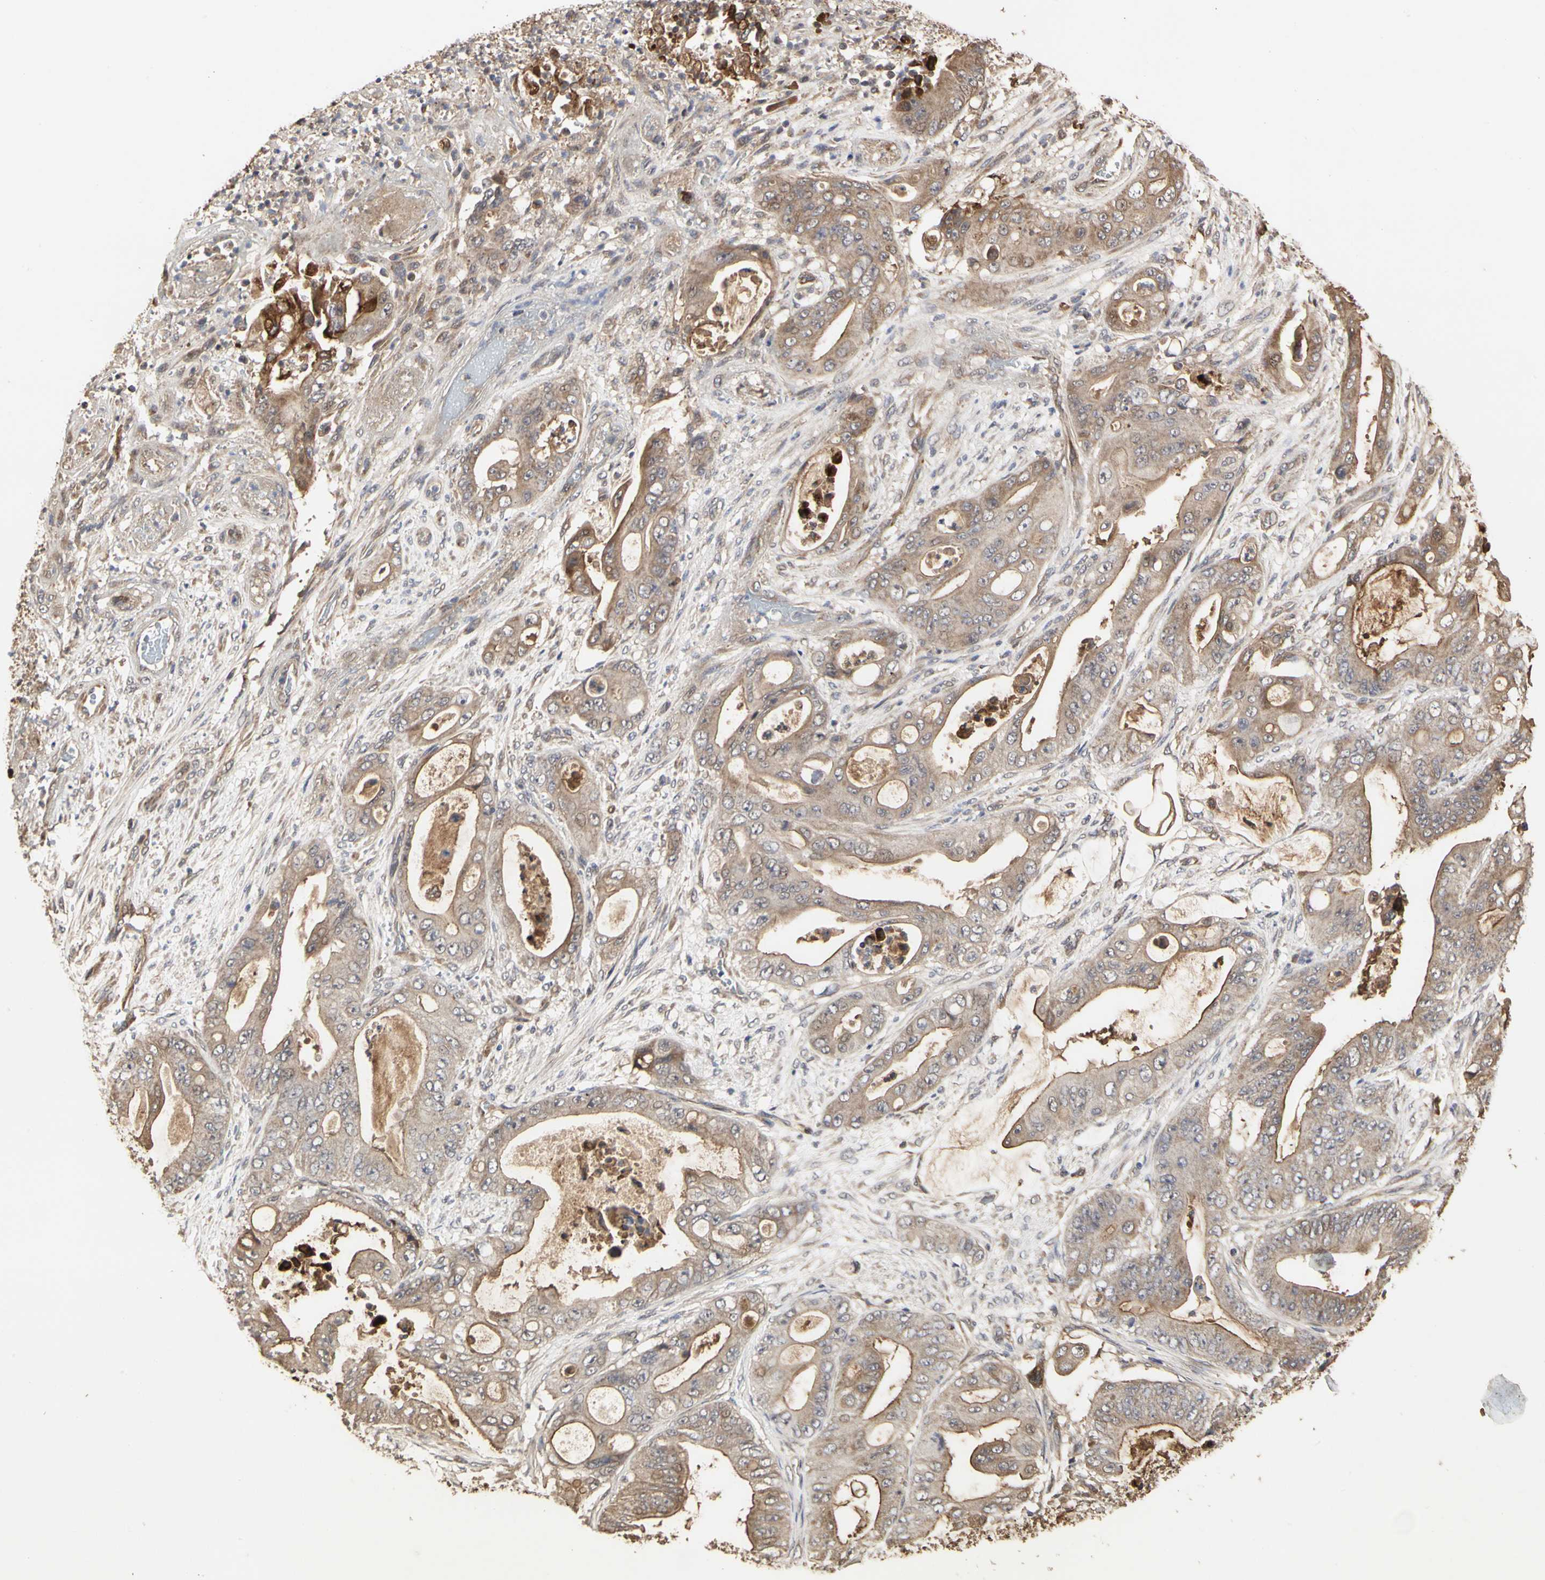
{"staining": {"intensity": "moderate", "quantity": ">75%", "location": "cytoplasmic/membranous"}, "tissue": "stomach cancer", "cell_type": "Tumor cells", "image_type": "cancer", "snomed": [{"axis": "morphology", "description": "Adenocarcinoma, NOS"}, {"axis": "topography", "description": "Stomach"}], "caption": "DAB immunohistochemical staining of stomach cancer (adenocarcinoma) shows moderate cytoplasmic/membranous protein staining in about >75% of tumor cells.", "gene": "TAOK1", "patient": {"sex": "female", "age": 73}}